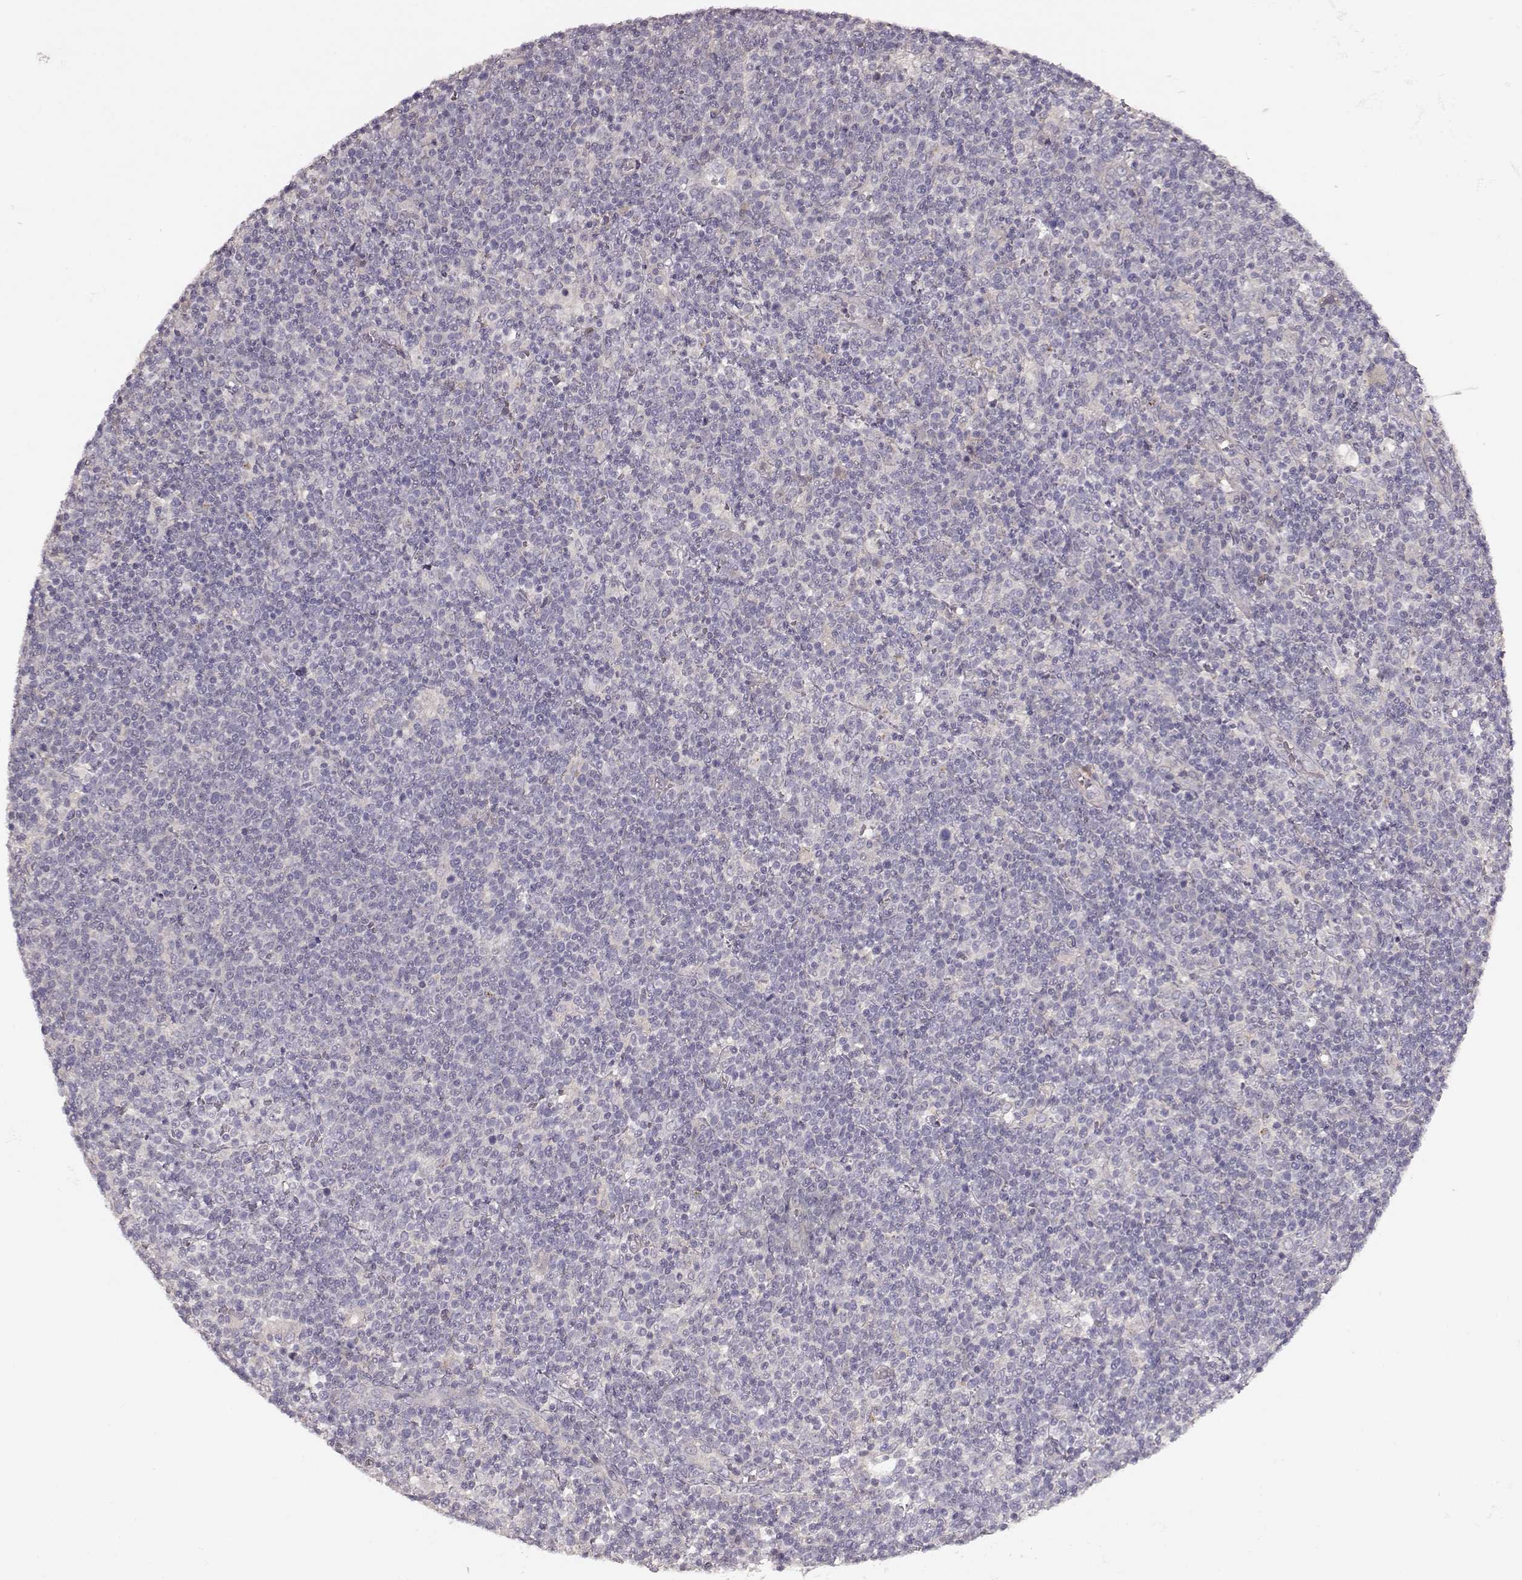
{"staining": {"intensity": "negative", "quantity": "none", "location": "none"}, "tissue": "lymphoma", "cell_type": "Tumor cells", "image_type": "cancer", "snomed": [{"axis": "morphology", "description": "Malignant lymphoma, non-Hodgkin's type, High grade"}, {"axis": "topography", "description": "Lymph node"}], "caption": "Tumor cells show no significant protein positivity in lymphoma.", "gene": "ARHGAP8", "patient": {"sex": "male", "age": 61}}